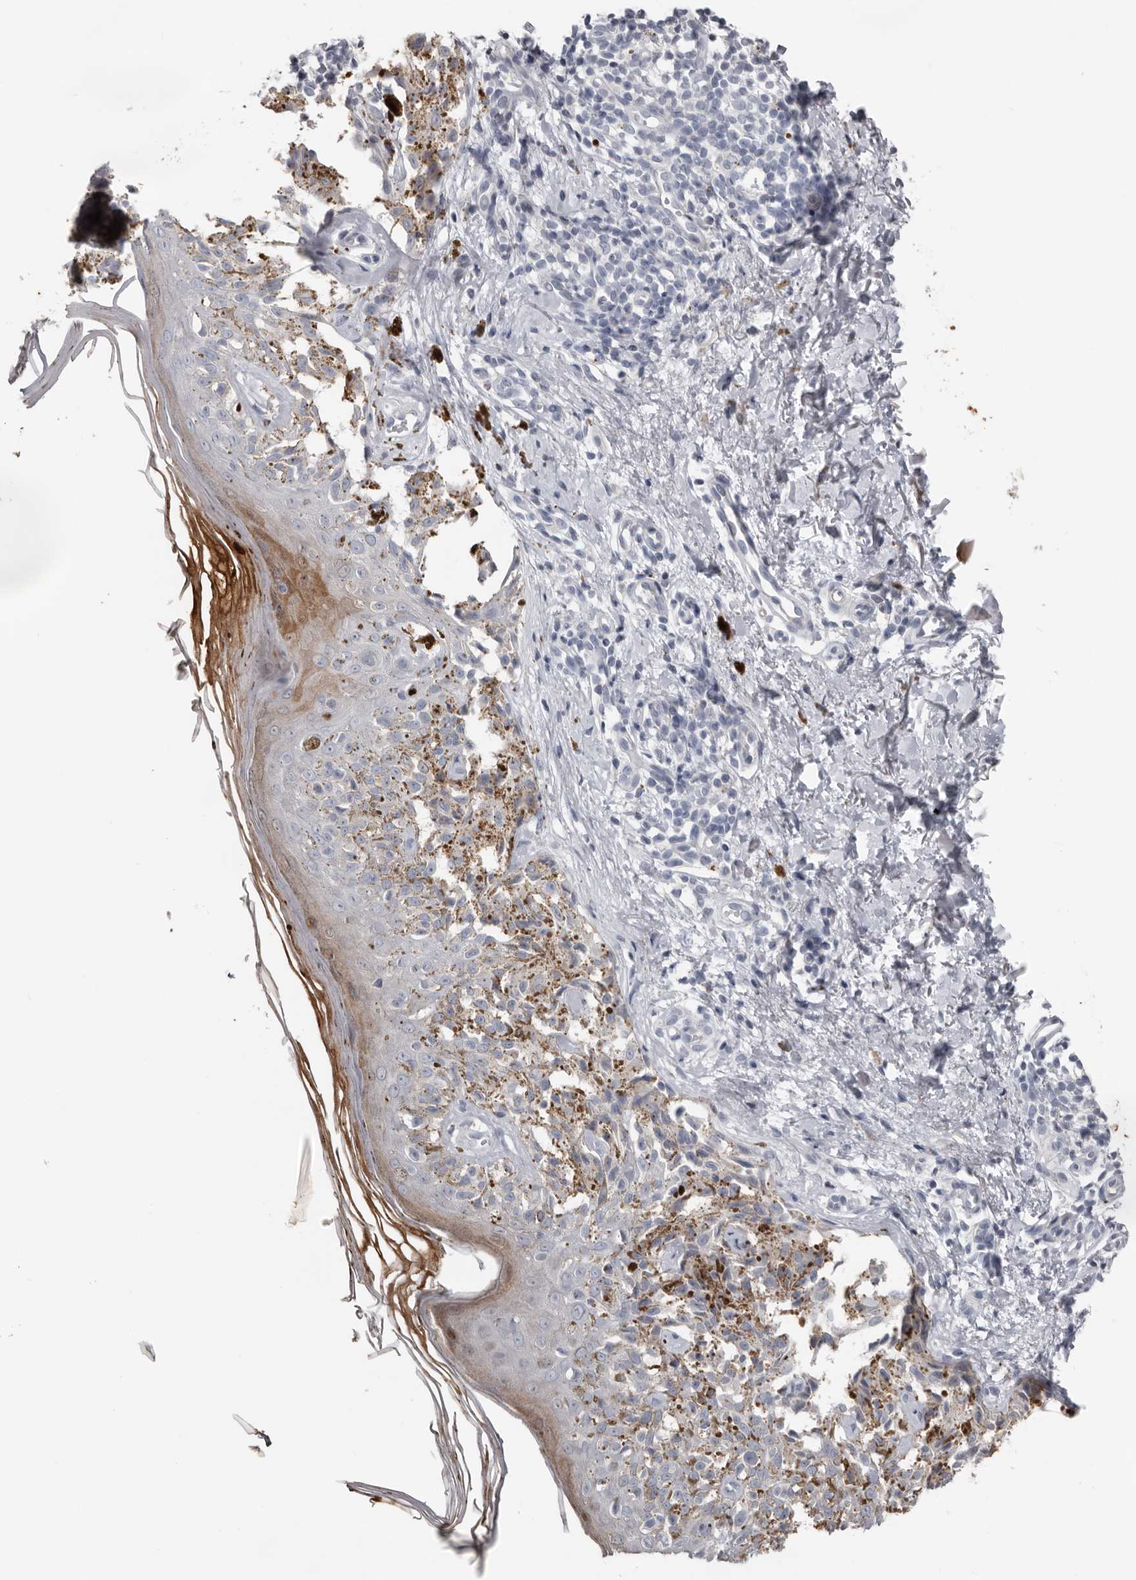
{"staining": {"intensity": "negative", "quantity": "none", "location": "none"}, "tissue": "melanoma", "cell_type": "Tumor cells", "image_type": "cancer", "snomed": [{"axis": "morphology", "description": "Malignant melanoma, NOS"}, {"axis": "topography", "description": "Skin"}], "caption": "This is a photomicrograph of IHC staining of melanoma, which shows no expression in tumor cells.", "gene": "FABP7", "patient": {"sex": "female", "age": 50}}